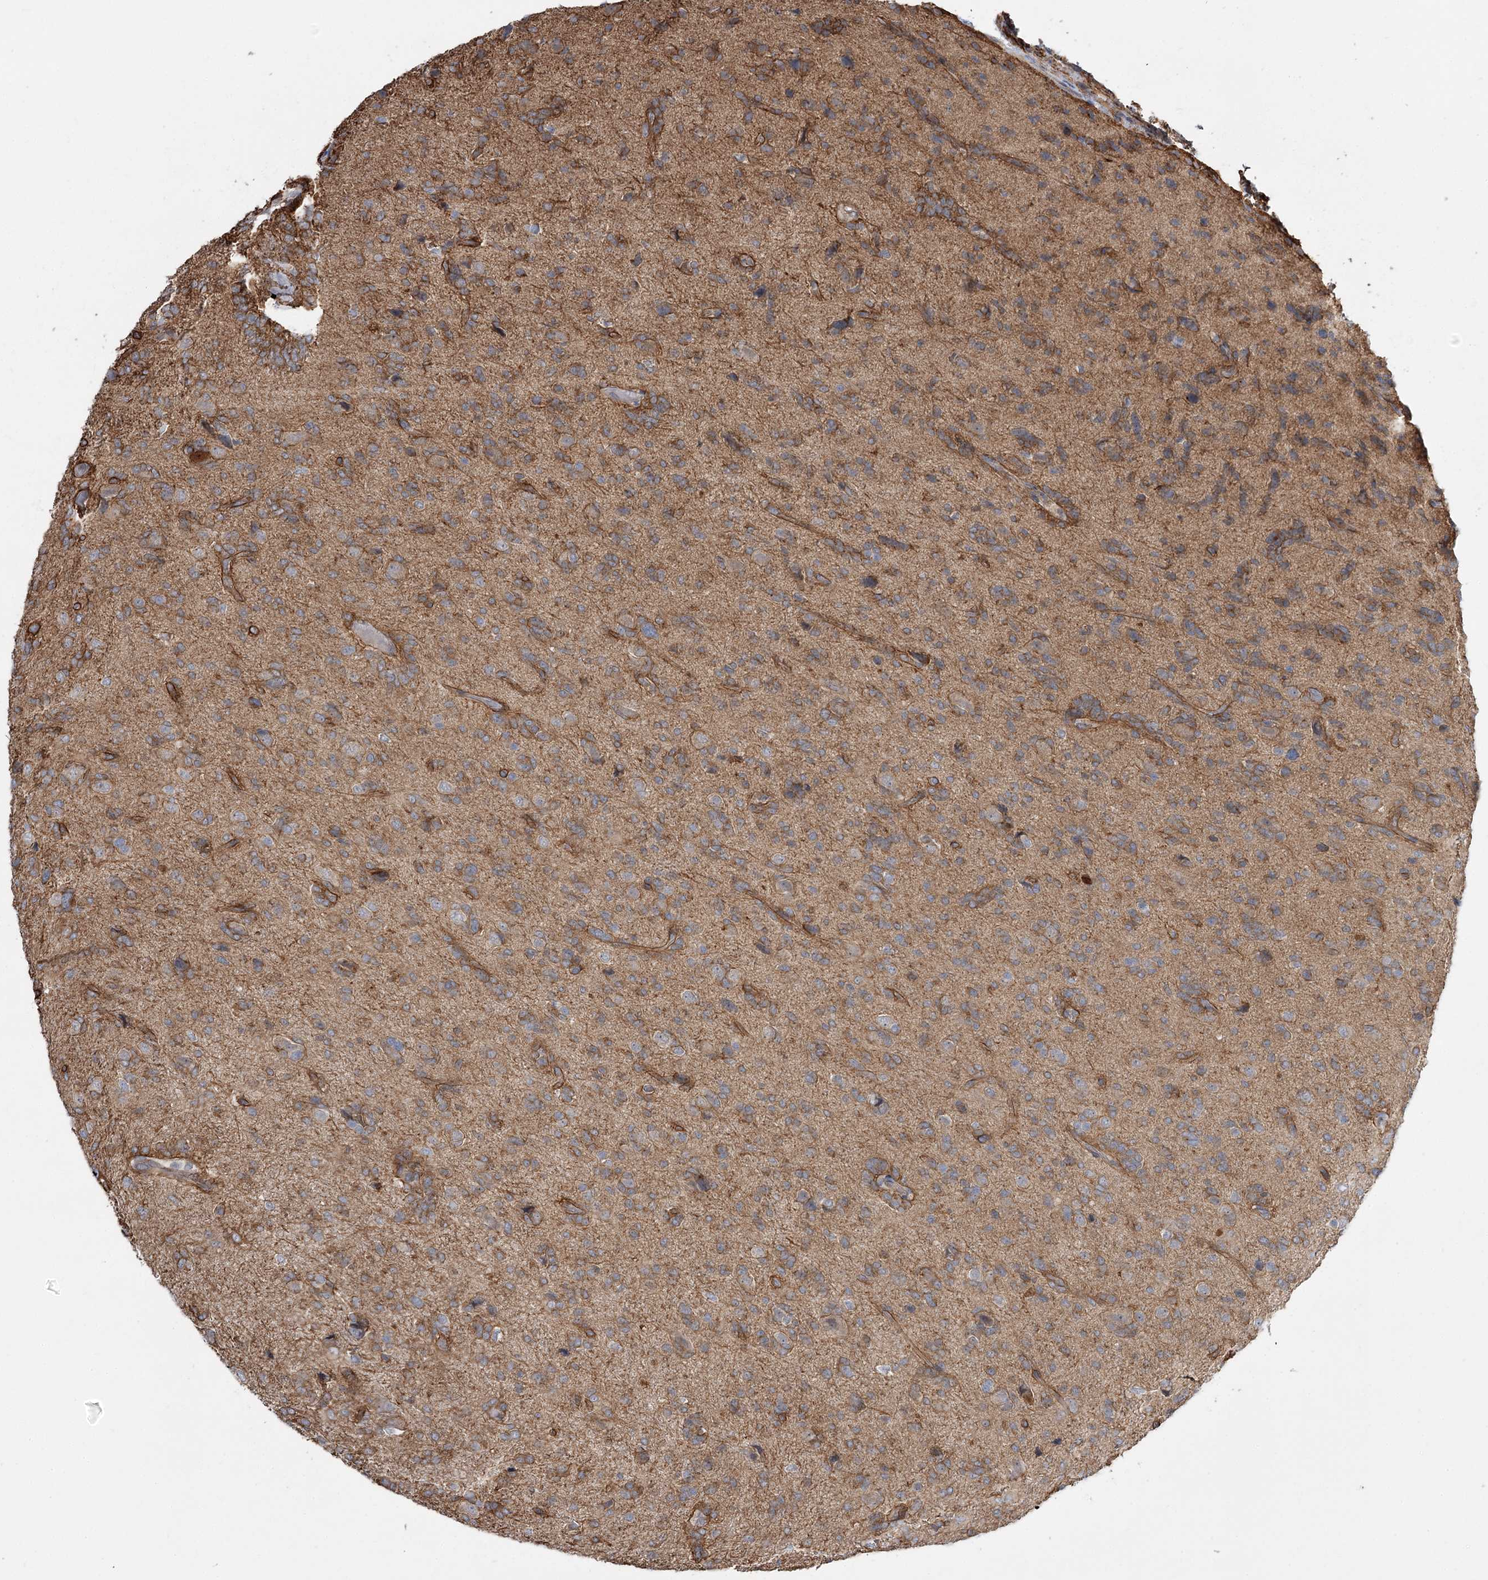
{"staining": {"intensity": "moderate", "quantity": ">75%", "location": "cytoplasmic/membranous"}, "tissue": "glioma", "cell_type": "Tumor cells", "image_type": "cancer", "snomed": [{"axis": "morphology", "description": "Glioma, malignant, High grade"}, {"axis": "topography", "description": "Brain"}], "caption": "High-magnification brightfield microscopy of glioma stained with DAB (brown) and counterstained with hematoxylin (blue). tumor cells exhibit moderate cytoplasmic/membranous positivity is seen in approximately>75% of cells.", "gene": "SH3BP5L", "patient": {"sex": "female", "age": 59}}